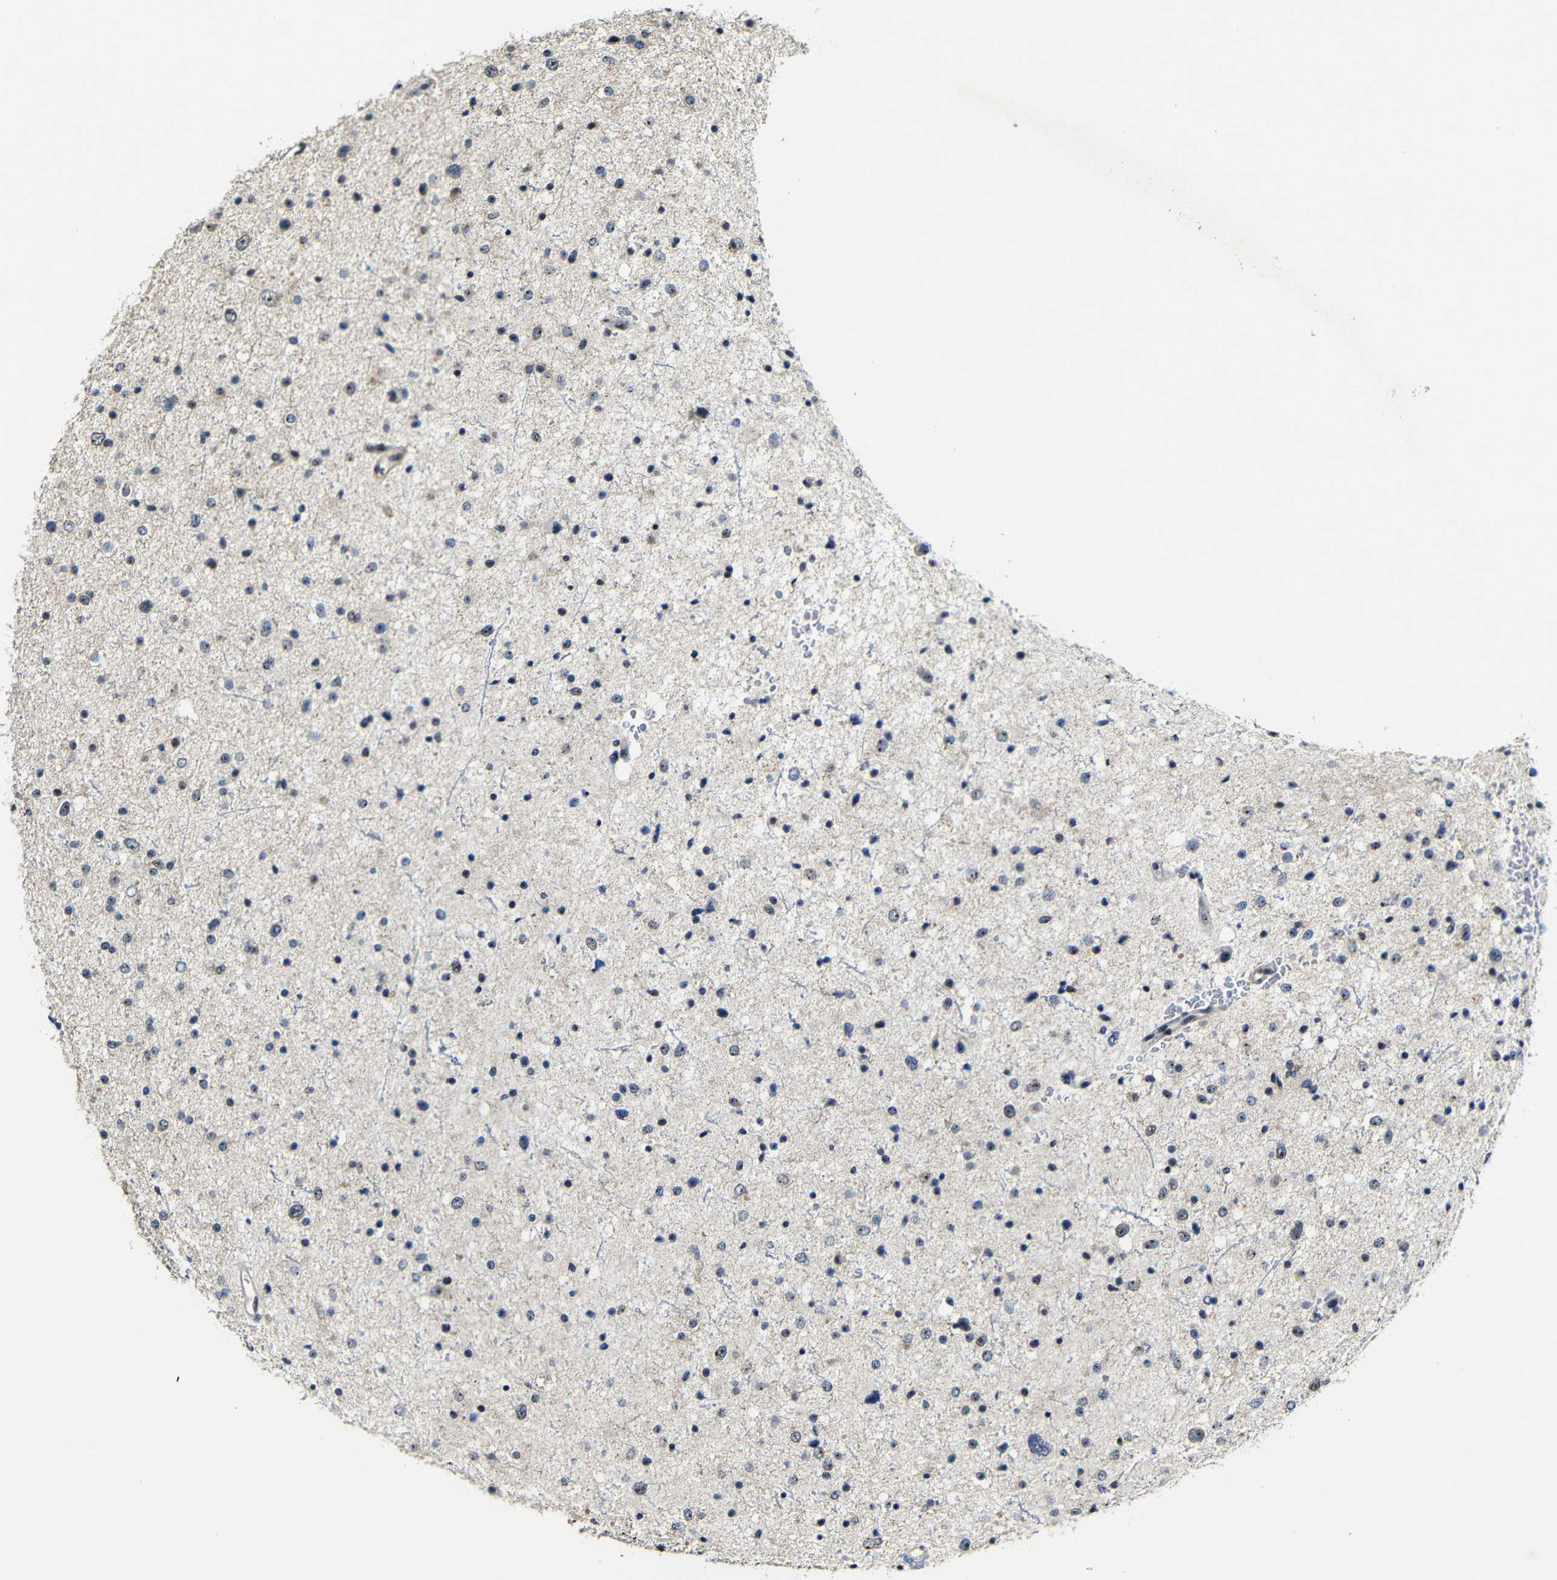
{"staining": {"intensity": "negative", "quantity": "none", "location": "none"}, "tissue": "glioma", "cell_type": "Tumor cells", "image_type": "cancer", "snomed": [{"axis": "morphology", "description": "Glioma, malignant, Low grade"}, {"axis": "topography", "description": "Brain"}], "caption": "DAB (3,3'-diaminobenzidine) immunohistochemical staining of malignant glioma (low-grade) exhibits no significant expression in tumor cells.", "gene": "MYC", "patient": {"sex": "female", "age": 37}}